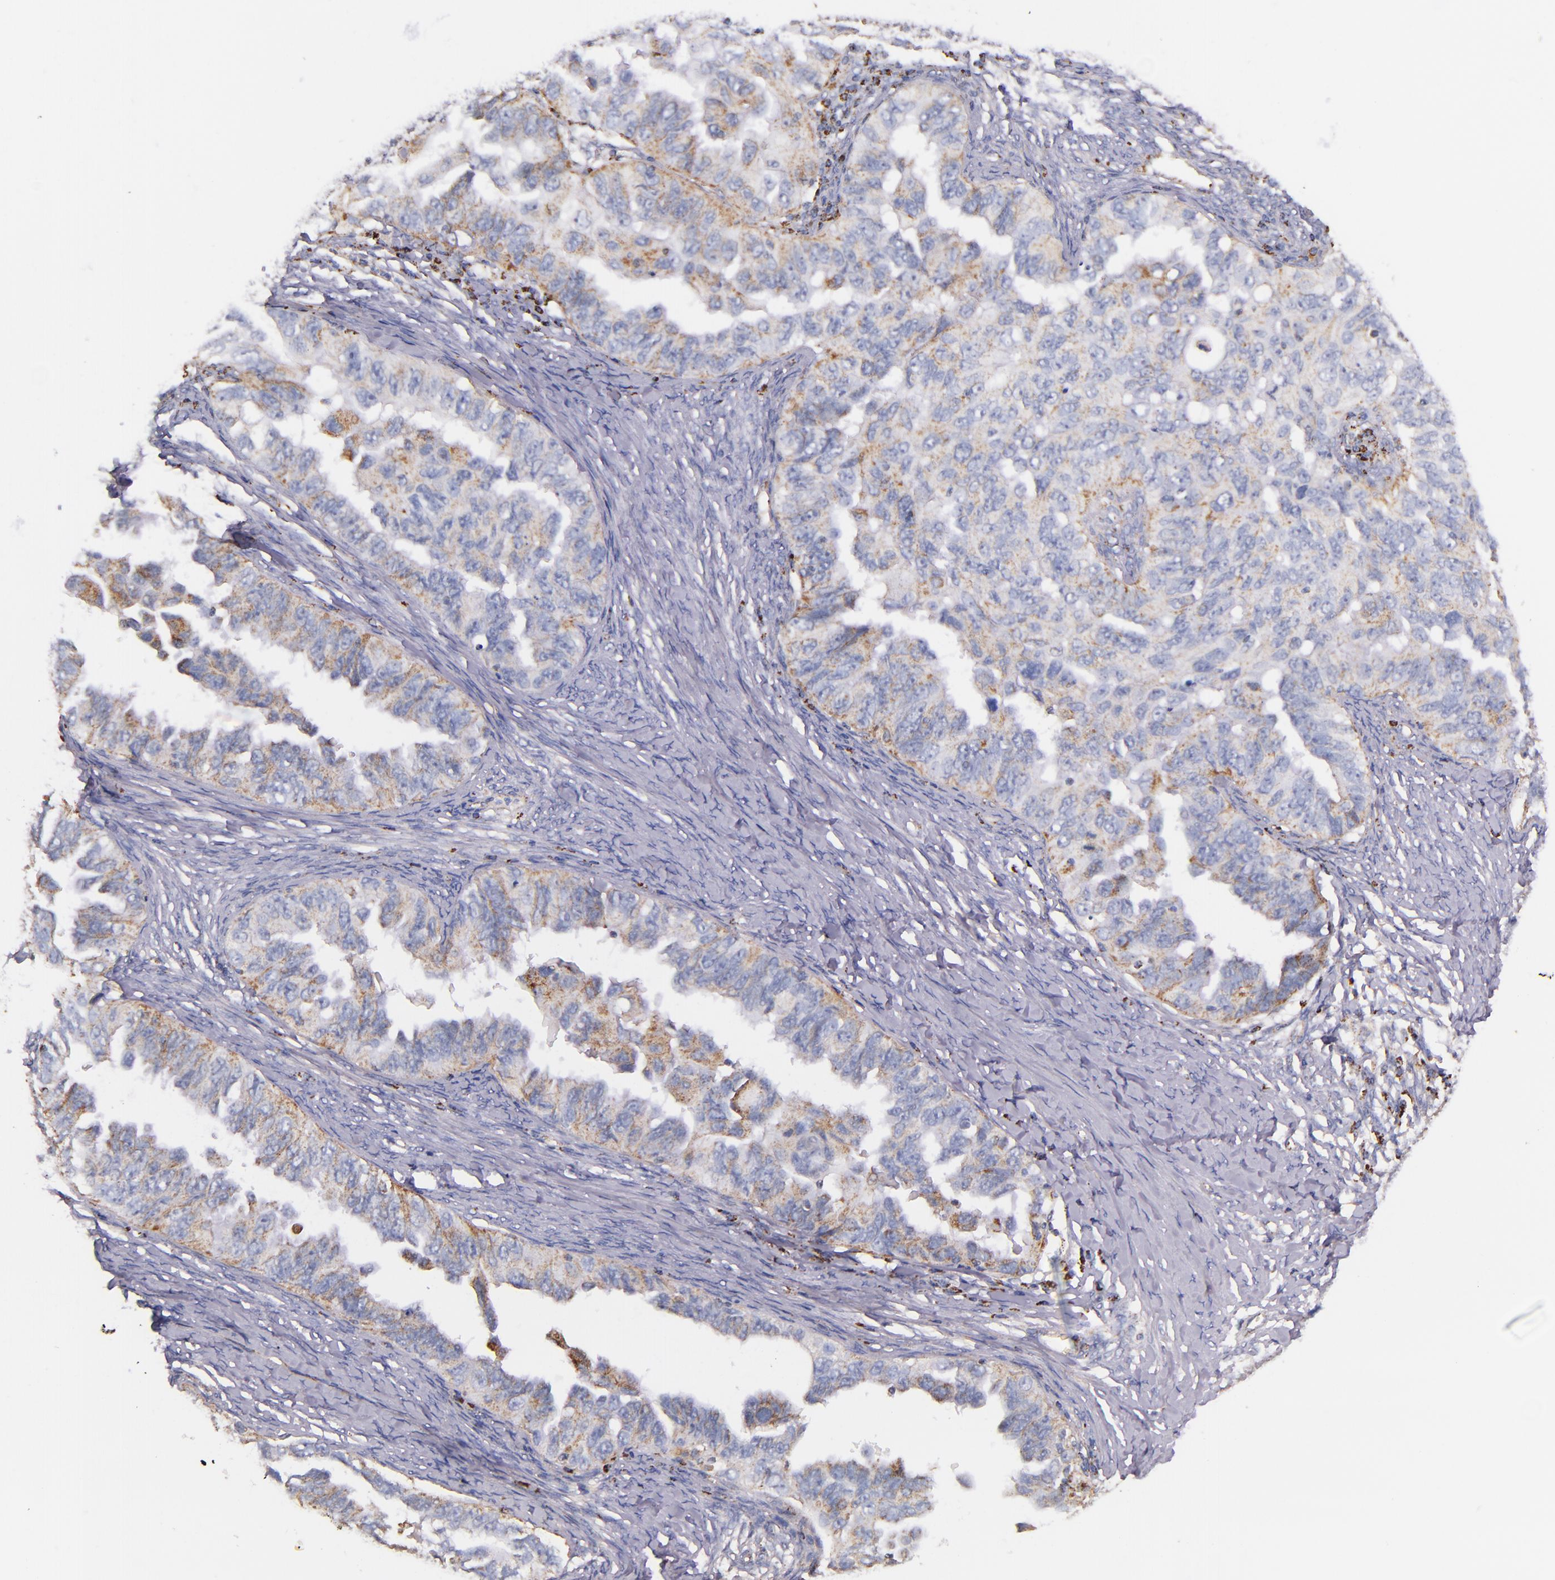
{"staining": {"intensity": "weak", "quantity": "<25%", "location": "cytoplasmic/membranous"}, "tissue": "ovarian cancer", "cell_type": "Tumor cells", "image_type": "cancer", "snomed": [{"axis": "morphology", "description": "Cystadenocarcinoma, serous, NOS"}, {"axis": "topography", "description": "Ovary"}], "caption": "This is a micrograph of IHC staining of ovarian serous cystadenocarcinoma, which shows no staining in tumor cells.", "gene": "IDH3G", "patient": {"sex": "female", "age": 82}}